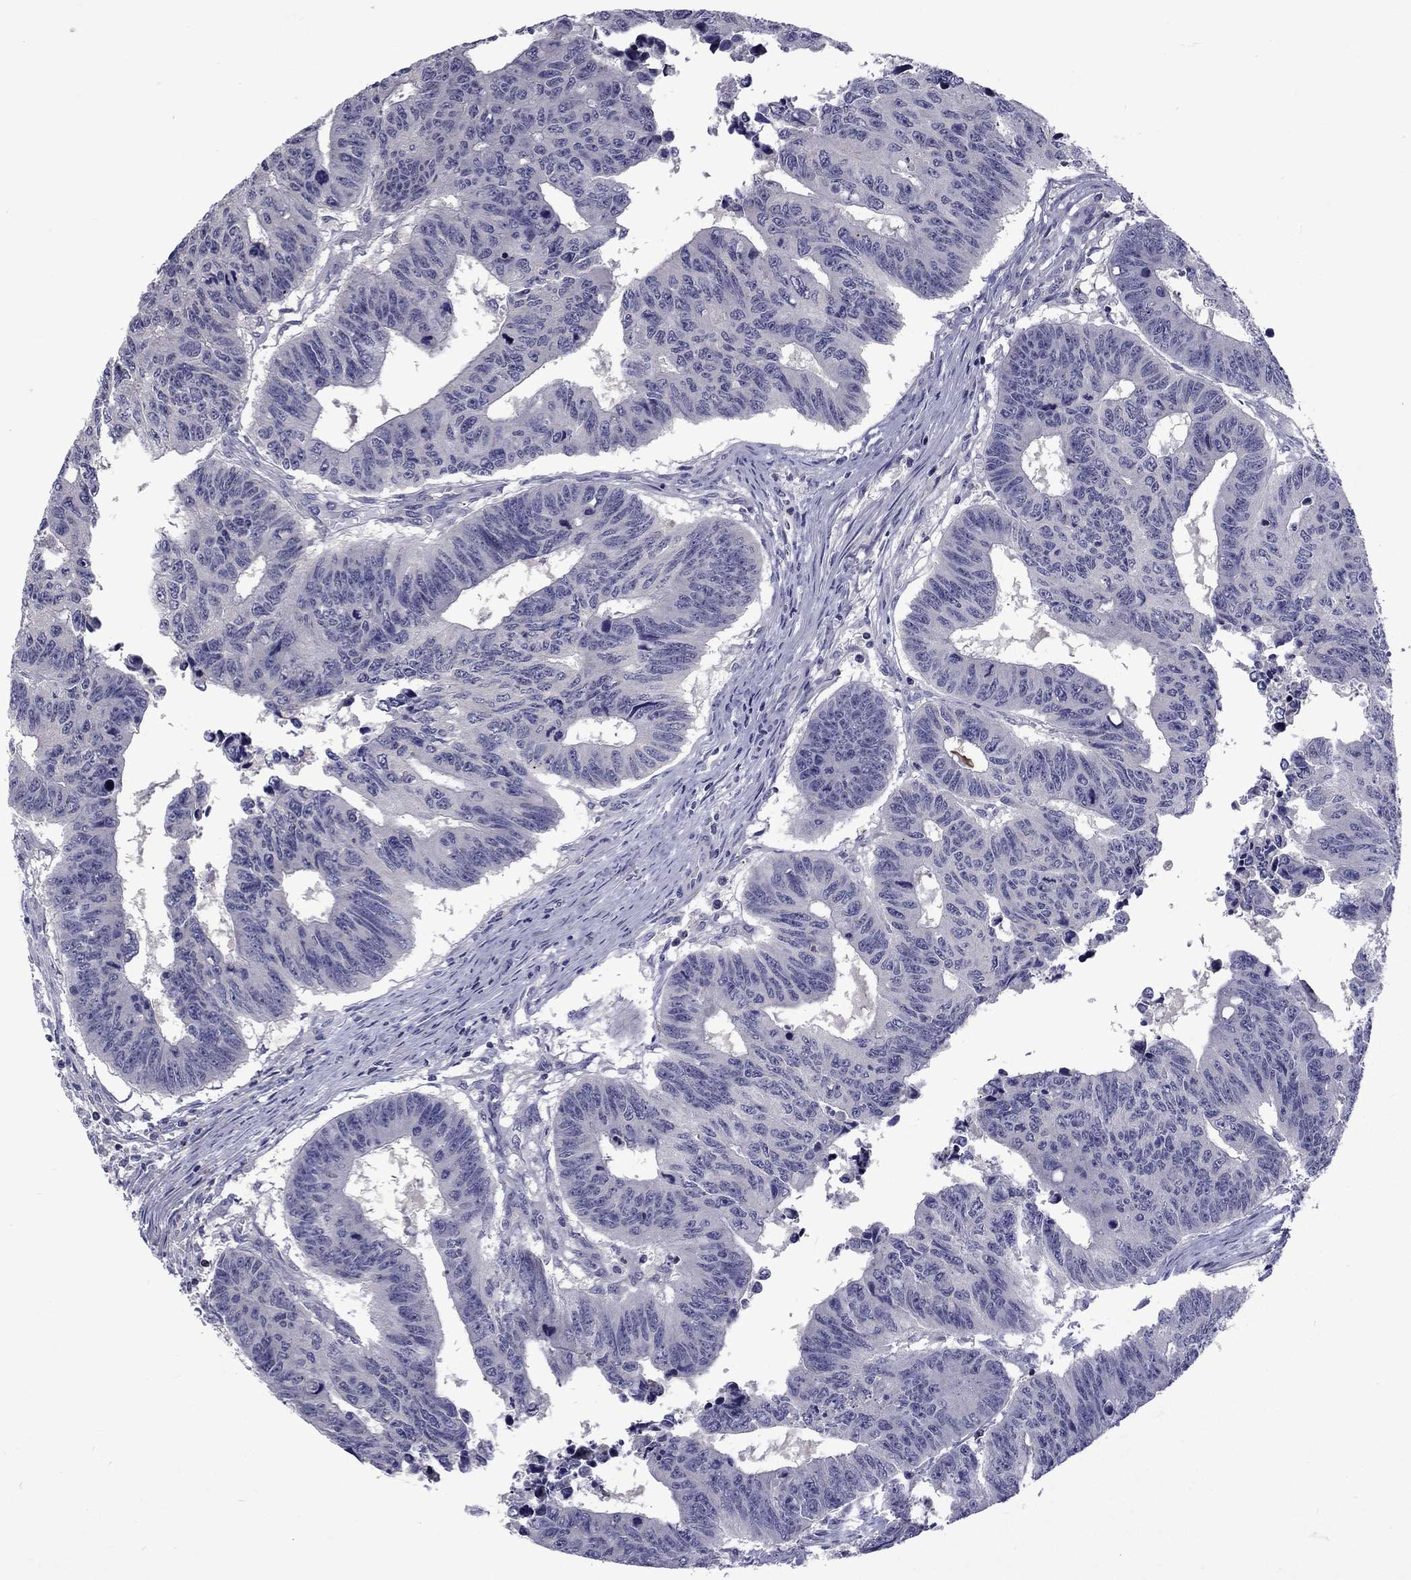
{"staining": {"intensity": "negative", "quantity": "none", "location": "none"}, "tissue": "colorectal cancer", "cell_type": "Tumor cells", "image_type": "cancer", "snomed": [{"axis": "morphology", "description": "Adenocarcinoma, NOS"}, {"axis": "topography", "description": "Rectum"}], "caption": "Image shows no protein staining in tumor cells of colorectal cancer tissue.", "gene": "SNTA1", "patient": {"sex": "female", "age": 85}}